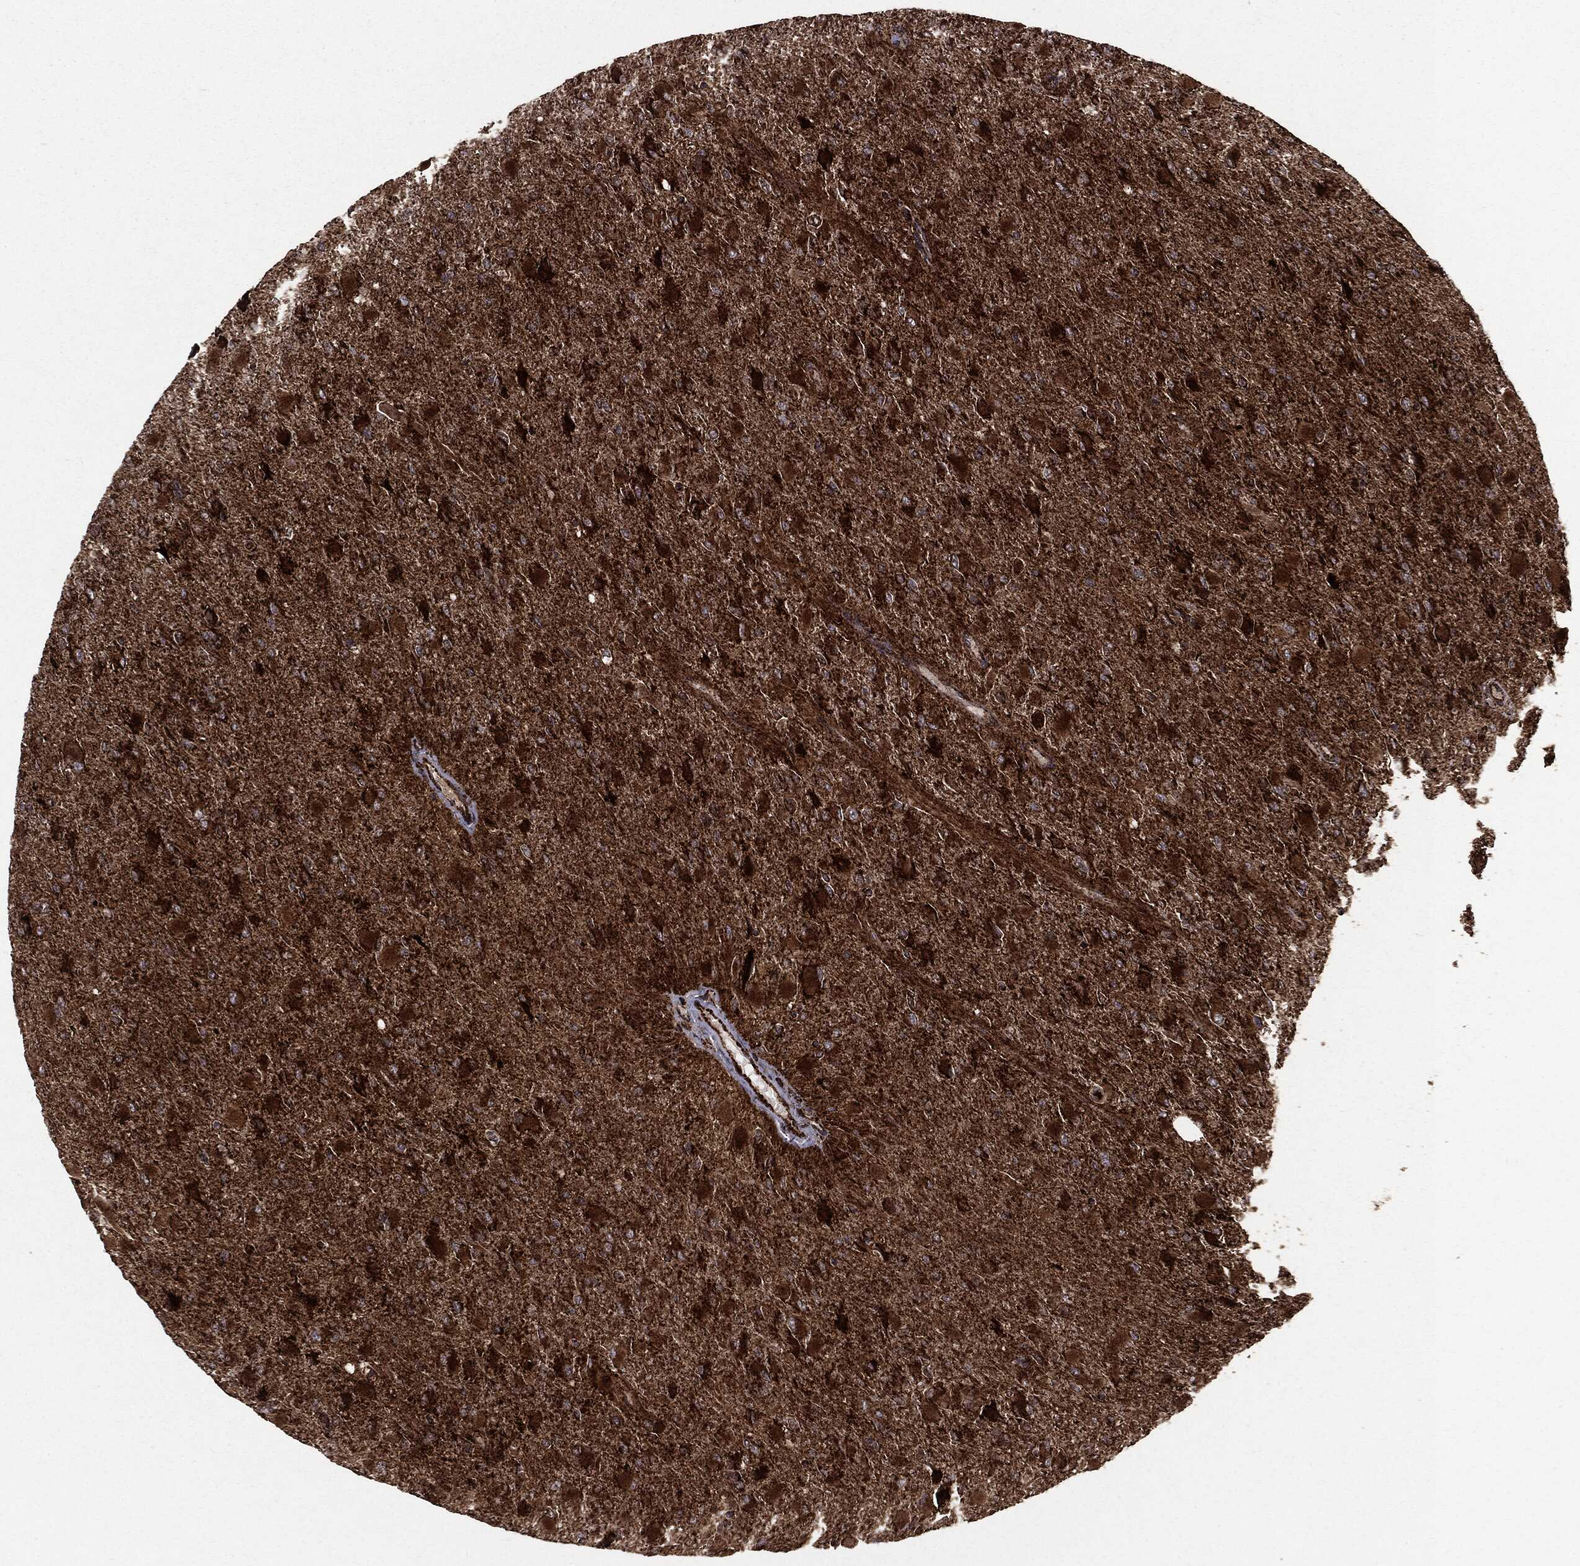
{"staining": {"intensity": "strong", "quantity": ">75%", "location": "cytoplasmic/membranous"}, "tissue": "glioma", "cell_type": "Tumor cells", "image_type": "cancer", "snomed": [{"axis": "morphology", "description": "Glioma, malignant, High grade"}, {"axis": "topography", "description": "Cerebral cortex"}], "caption": "Protein expression analysis of human glioma reveals strong cytoplasmic/membranous expression in about >75% of tumor cells.", "gene": "MAP2K1", "patient": {"sex": "female", "age": 36}}